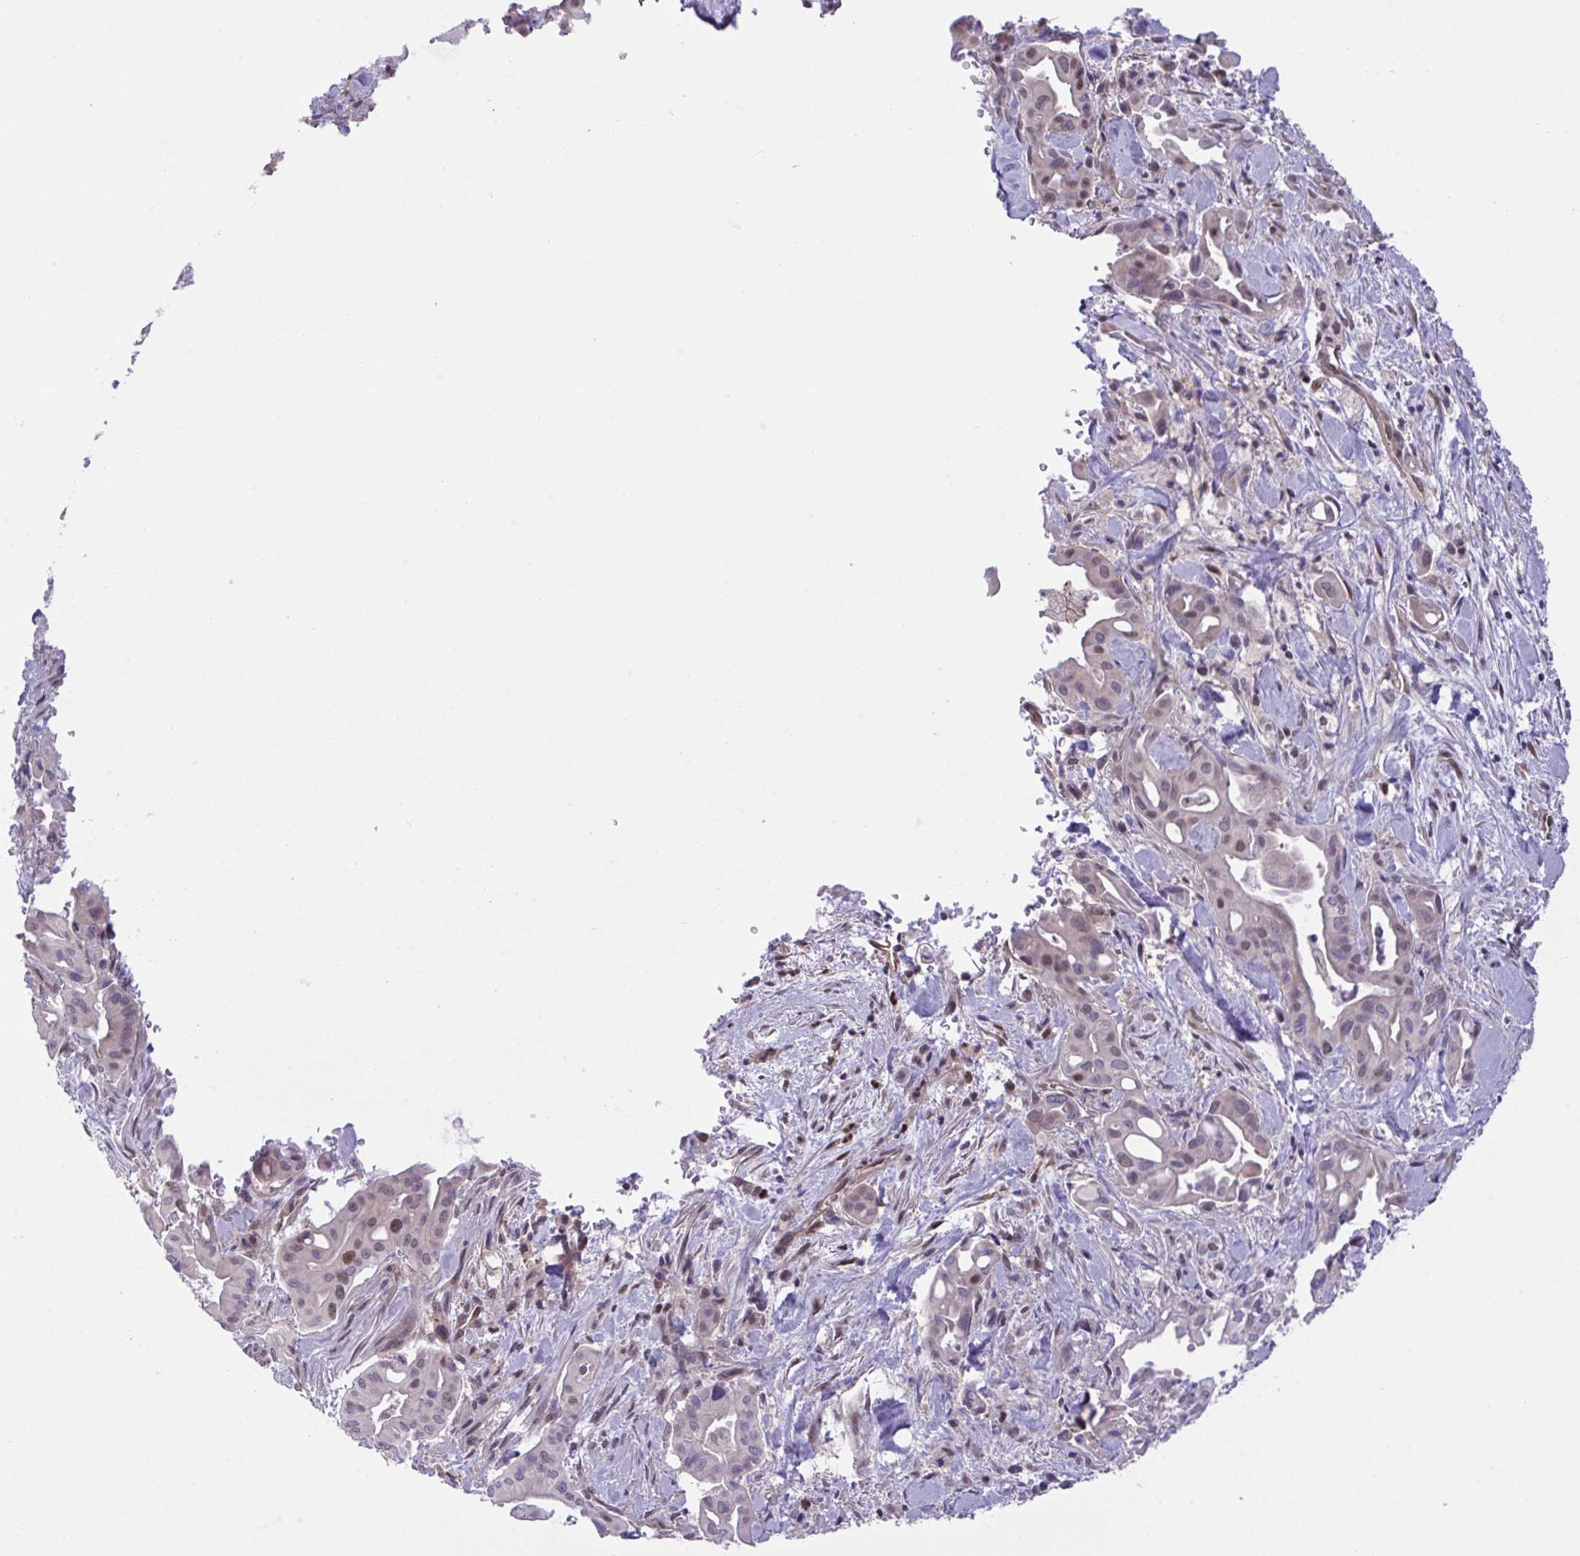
{"staining": {"intensity": "moderate", "quantity": "<25%", "location": "nuclear"}, "tissue": "liver cancer", "cell_type": "Tumor cells", "image_type": "cancer", "snomed": [{"axis": "morphology", "description": "Cholangiocarcinoma"}, {"axis": "topography", "description": "Liver"}], "caption": "DAB immunohistochemical staining of liver cancer (cholangiocarcinoma) displays moderate nuclear protein staining in approximately <25% of tumor cells. (brown staining indicates protein expression, while blue staining denotes nuclei).", "gene": "ZNF444", "patient": {"sex": "female", "age": 68}}